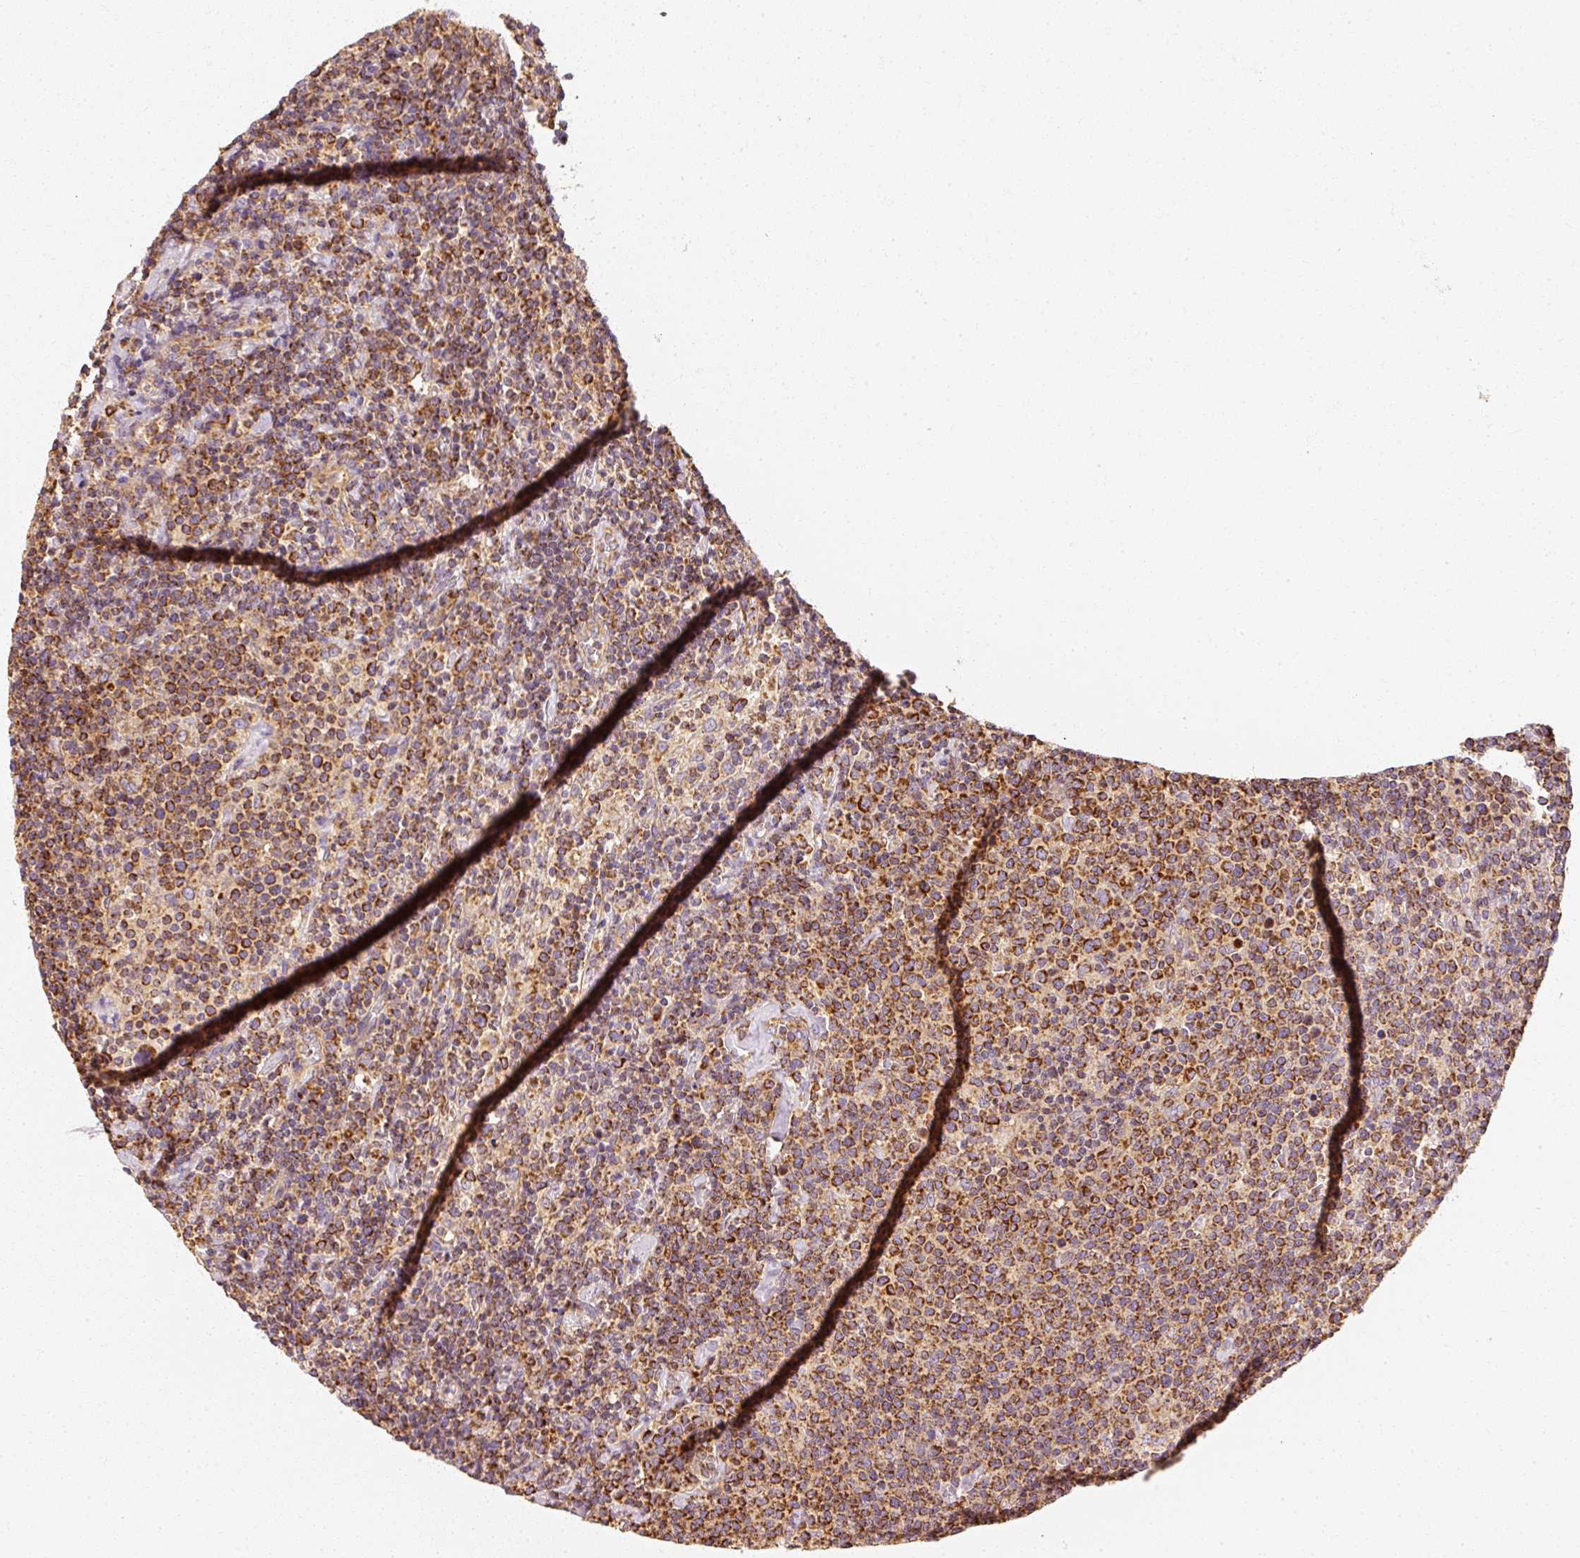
{"staining": {"intensity": "moderate", "quantity": ">75%", "location": "cytoplasmic/membranous"}, "tissue": "lymphoma", "cell_type": "Tumor cells", "image_type": "cancer", "snomed": [{"axis": "morphology", "description": "Malignant lymphoma, non-Hodgkin's type, High grade"}, {"axis": "topography", "description": "Lymph node"}], "caption": "High-grade malignant lymphoma, non-Hodgkin's type tissue reveals moderate cytoplasmic/membranous positivity in approximately >75% of tumor cells, visualized by immunohistochemistry. (DAB (3,3'-diaminobenzidine) = brown stain, brightfield microscopy at high magnification).", "gene": "TOMM40", "patient": {"sex": "male", "age": 61}}